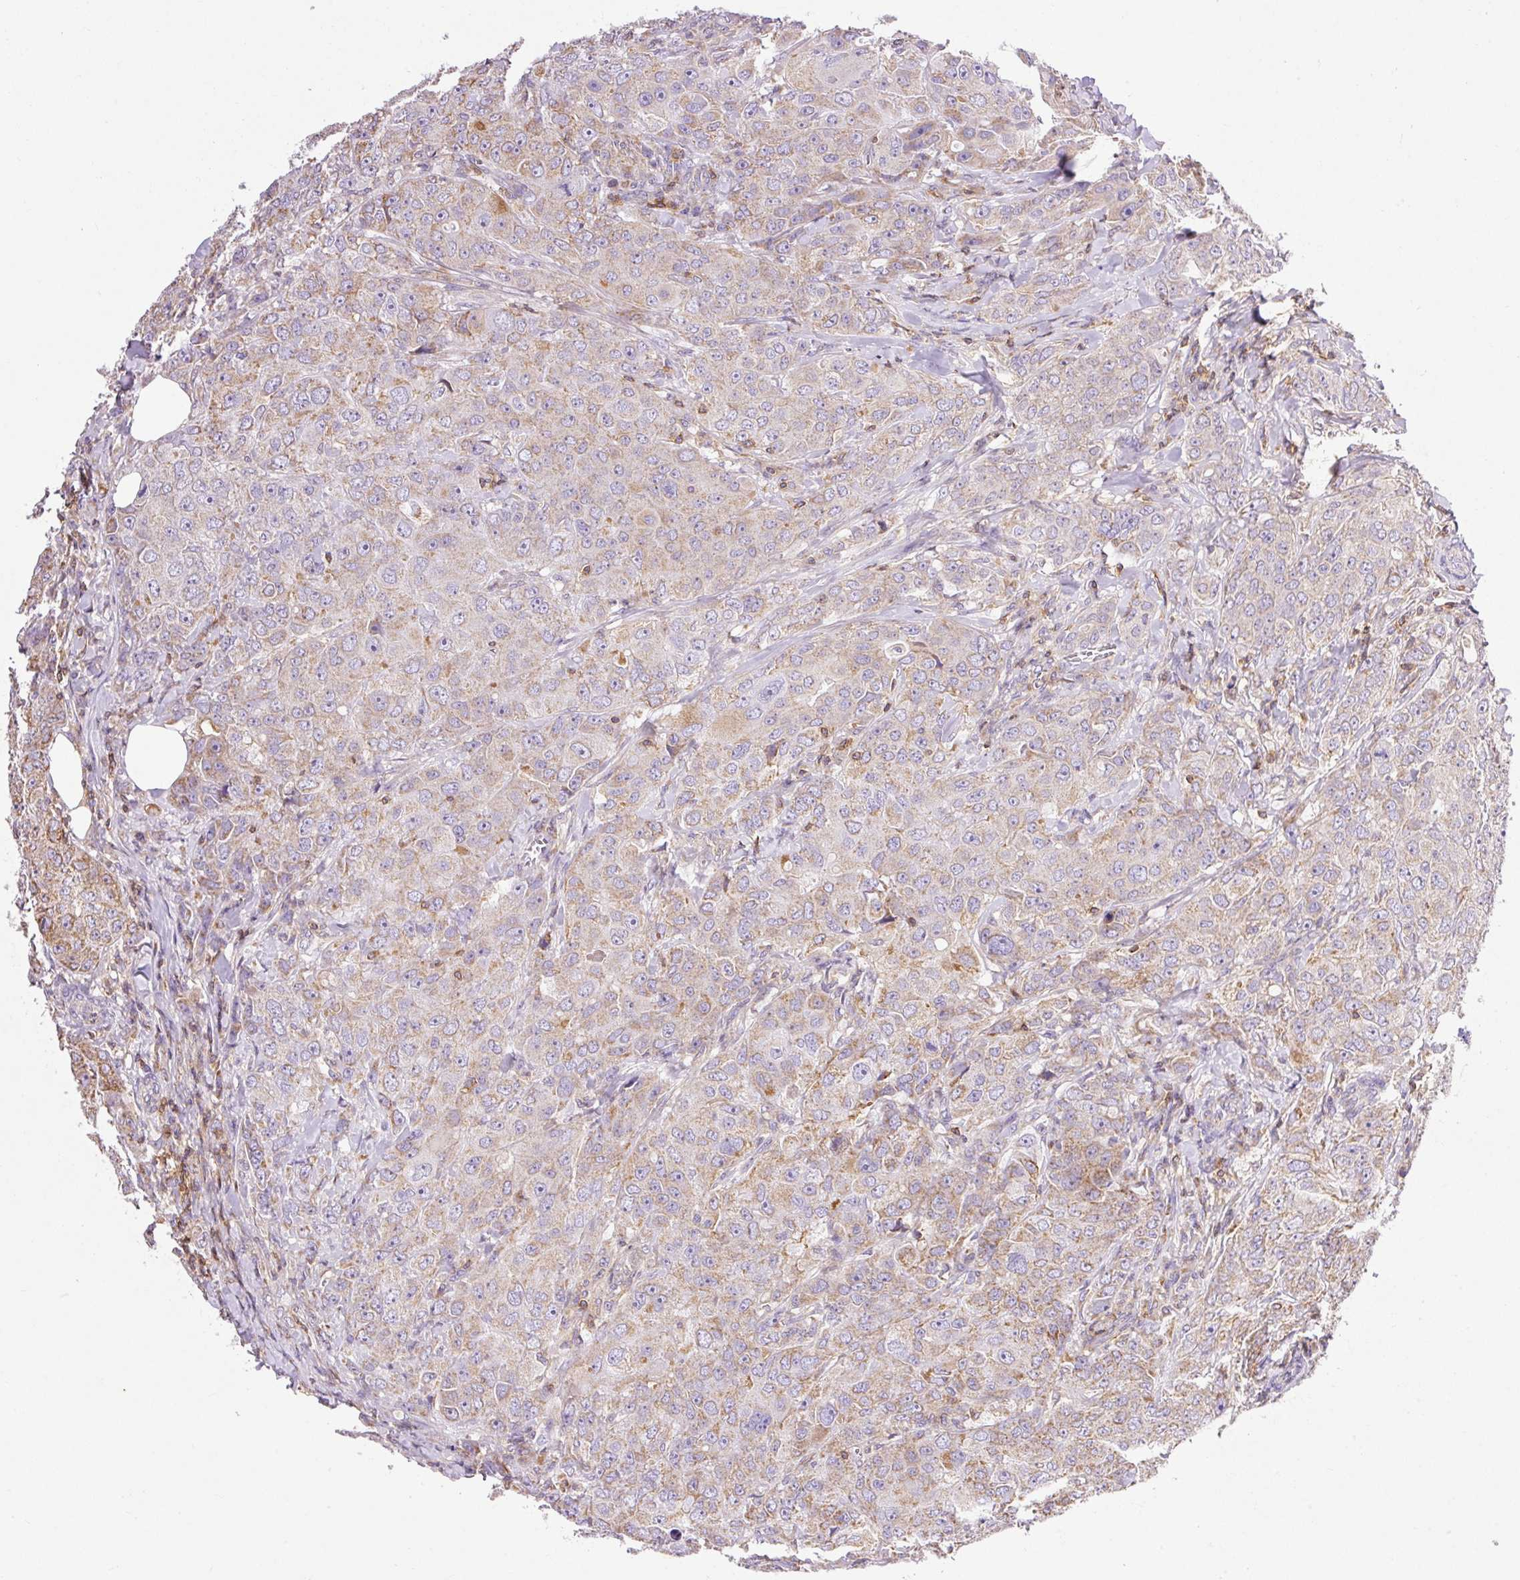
{"staining": {"intensity": "weak", "quantity": "25%-75%", "location": "cytoplasmic/membranous"}, "tissue": "breast cancer", "cell_type": "Tumor cells", "image_type": "cancer", "snomed": [{"axis": "morphology", "description": "Duct carcinoma"}, {"axis": "topography", "description": "Breast"}], "caption": "This is an image of immunohistochemistry staining of breast cancer (intraductal carcinoma), which shows weak expression in the cytoplasmic/membranous of tumor cells.", "gene": "IMMT", "patient": {"sex": "female", "age": 43}}